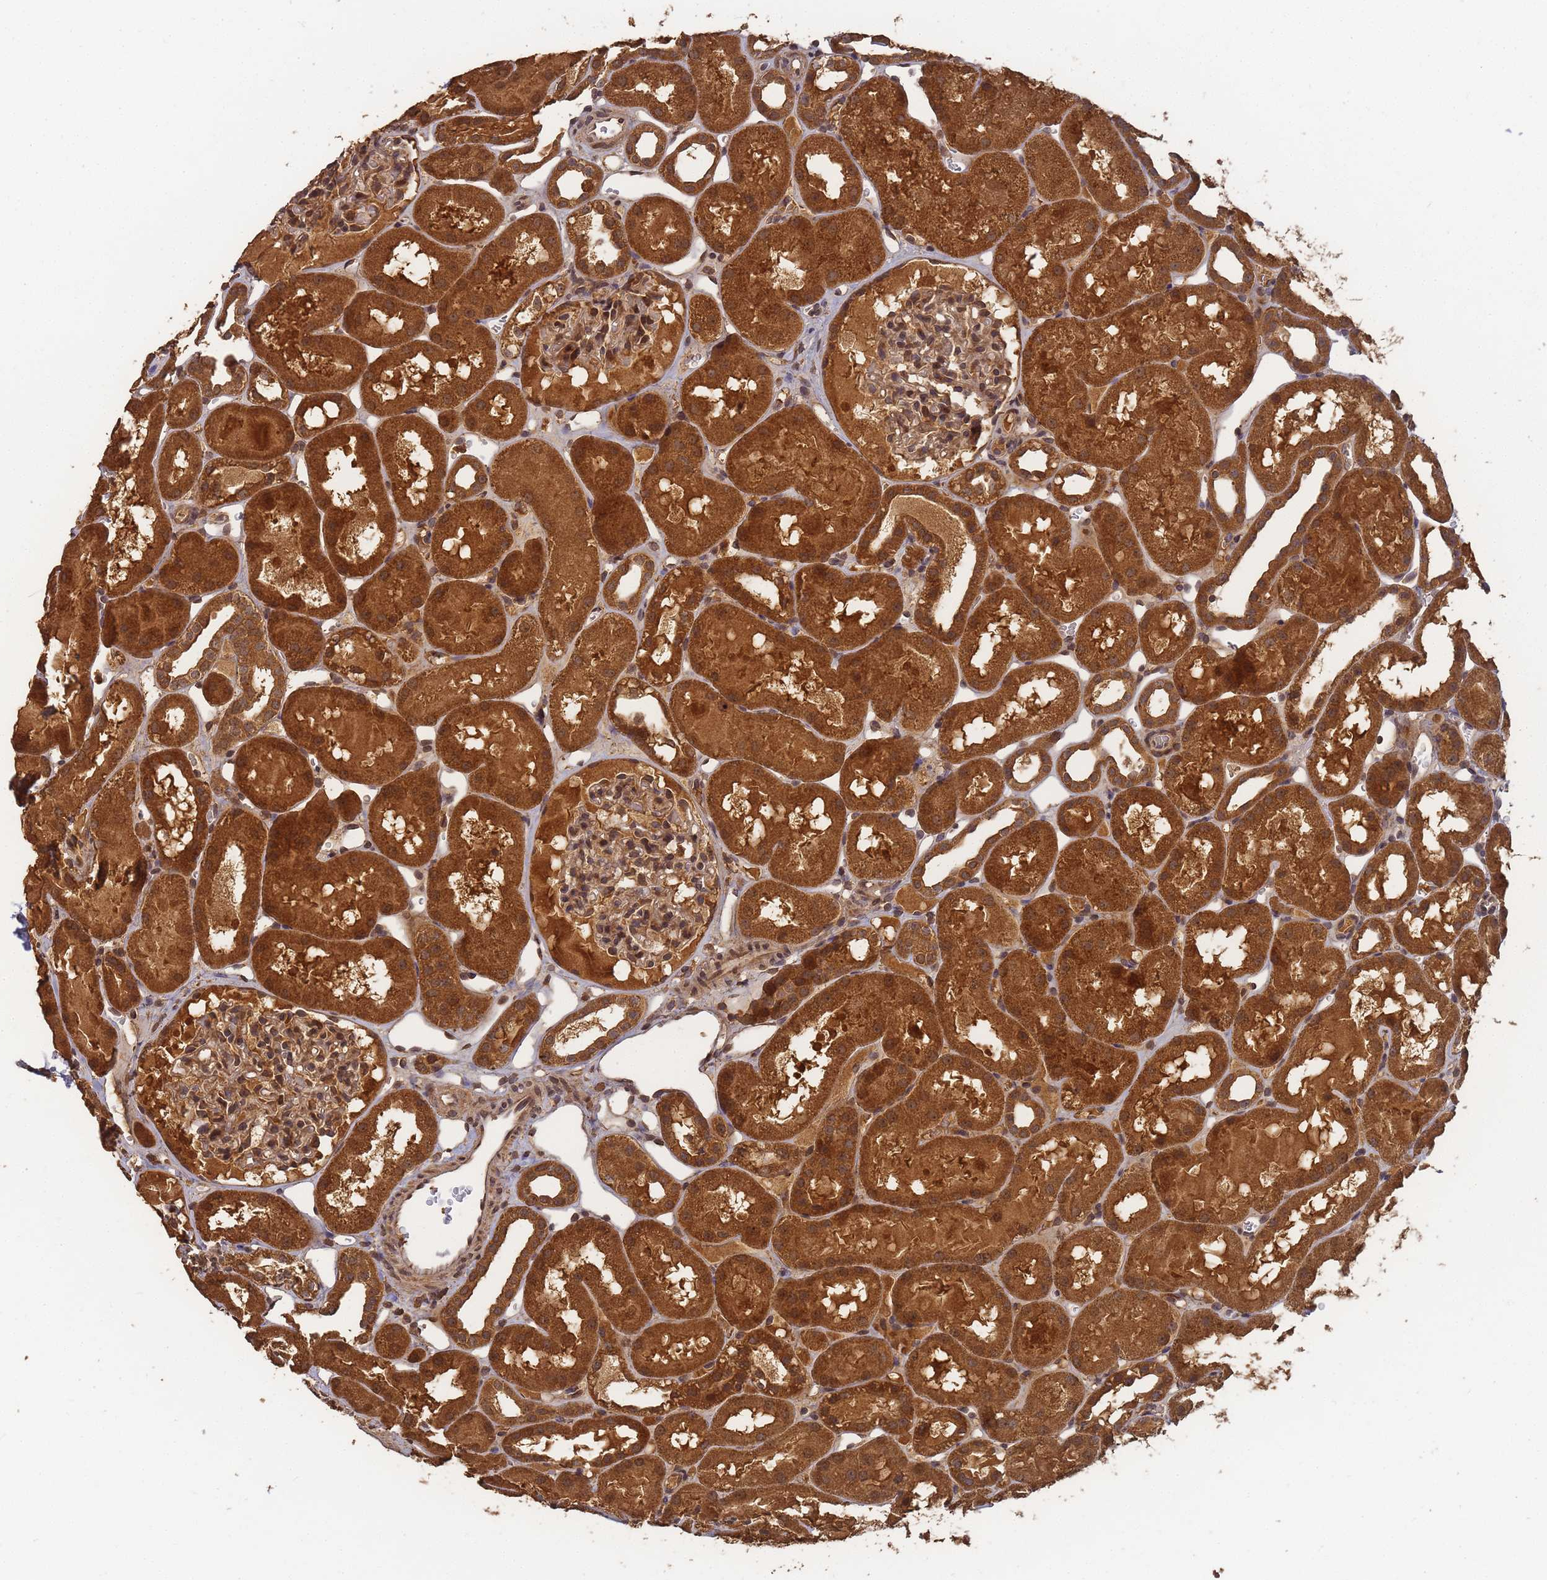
{"staining": {"intensity": "moderate", "quantity": "25%-75%", "location": "cytoplasmic/membranous,nuclear"}, "tissue": "kidney", "cell_type": "Cells in glomeruli", "image_type": "normal", "snomed": [{"axis": "morphology", "description": "Normal tissue, NOS"}, {"axis": "topography", "description": "Kidney"}, {"axis": "topography", "description": "Urinary bladder"}], "caption": "Kidney stained with immunohistochemistry (IHC) reveals moderate cytoplasmic/membranous,nuclear positivity in approximately 25%-75% of cells in glomeruli.", "gene": "ALKBH1", "patient": {"sex": "male", "age": 16}}